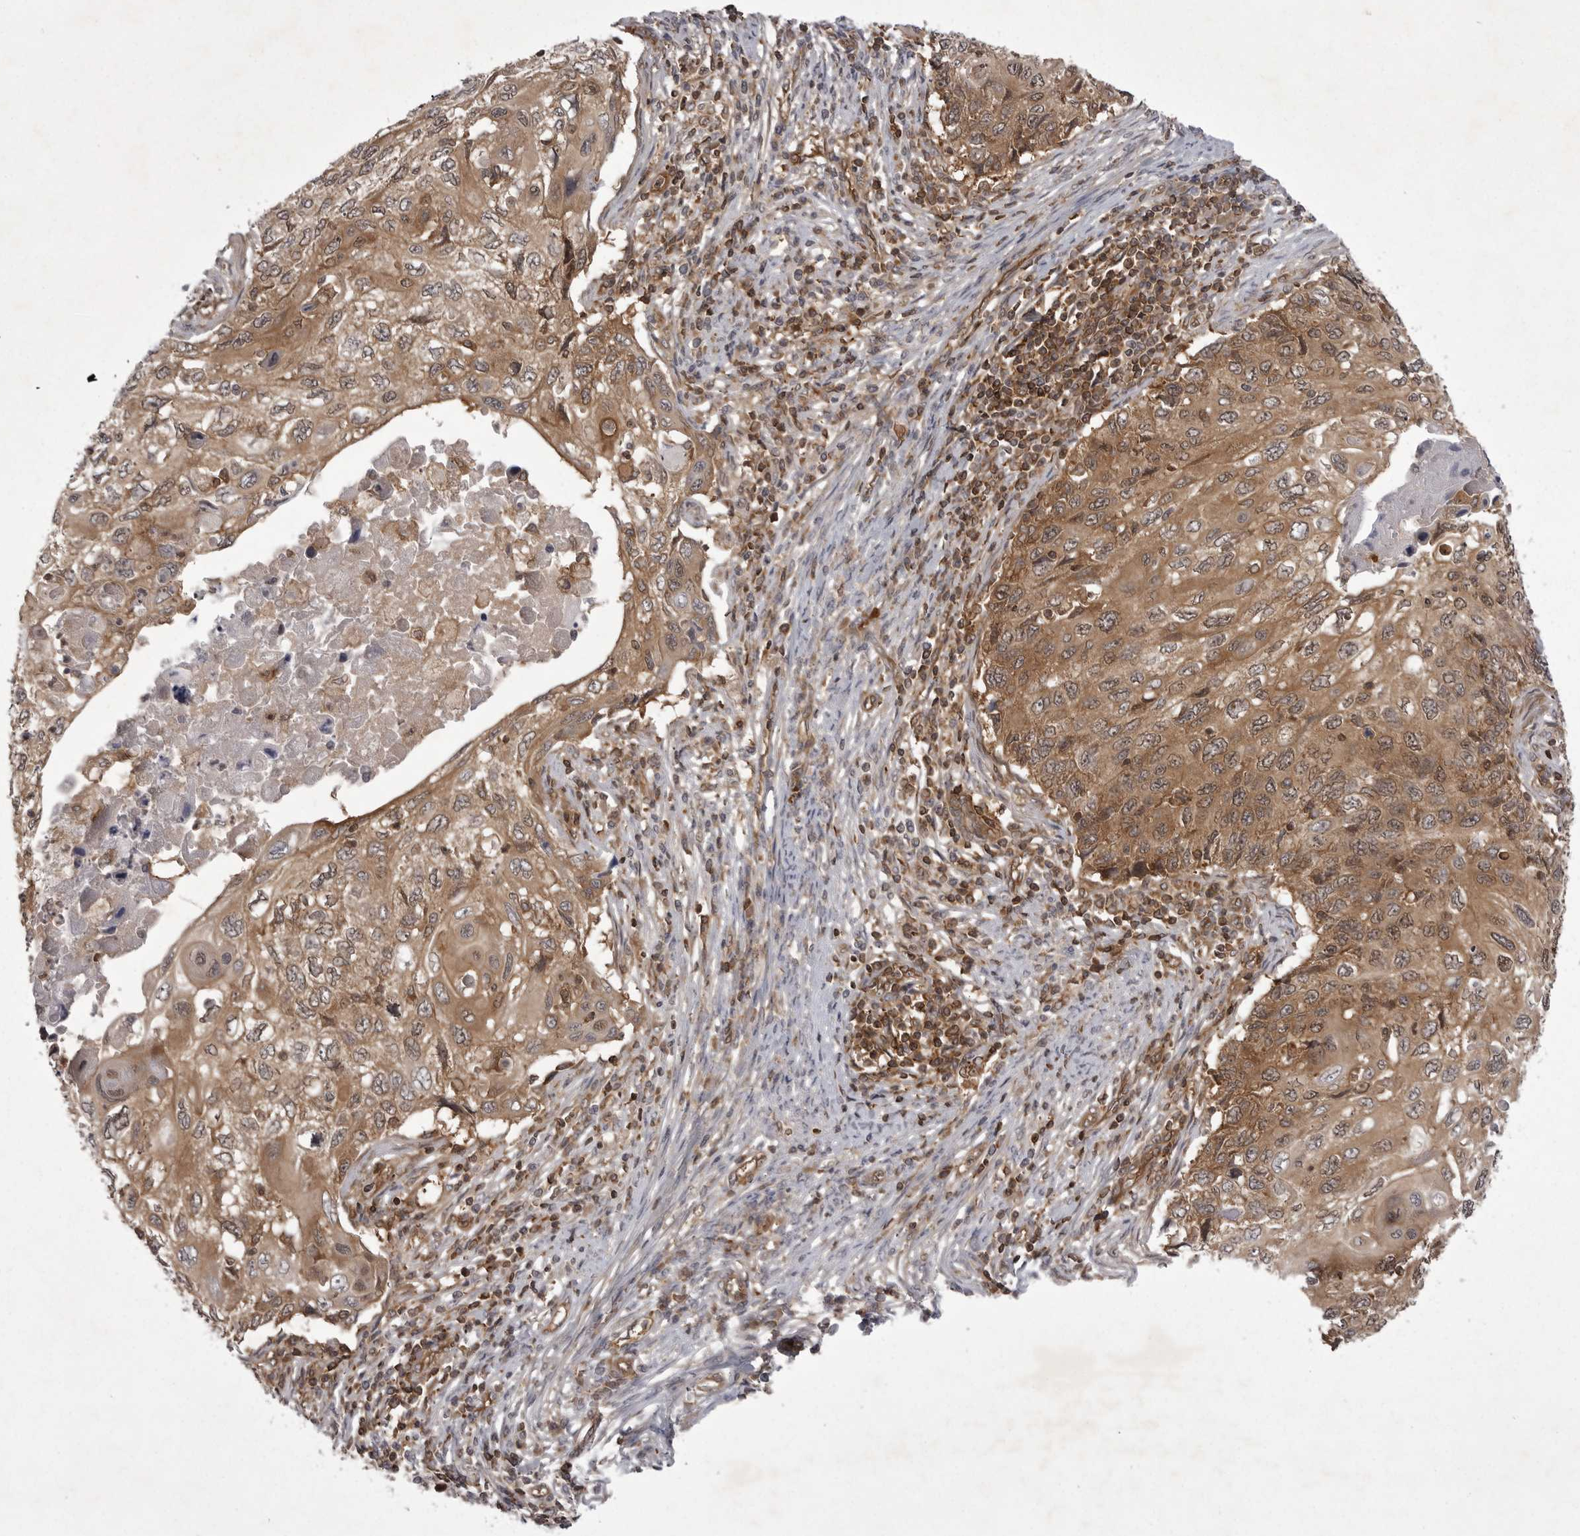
{"staining": {"intensity": "moderate", "quantity": ">75%", "location": "cytoplasmic/membranous"}, "tissue": "cervical cancer", "cell_type": "Tumor cells", "image_type": "cancer", "snomed": [{"axis": "morphology", "description": "Squamous cell carcinoma, NOS"}, {"axis": "topography", "description": "Cervix"}], "caption": "Protein staining displays moderate cytoplasmic/membranous expression in about >75% of tumor cells in cervical squamous cell carcinoma.", "gene": "STK24", "patient": {"sex": "female", "age": 70}}